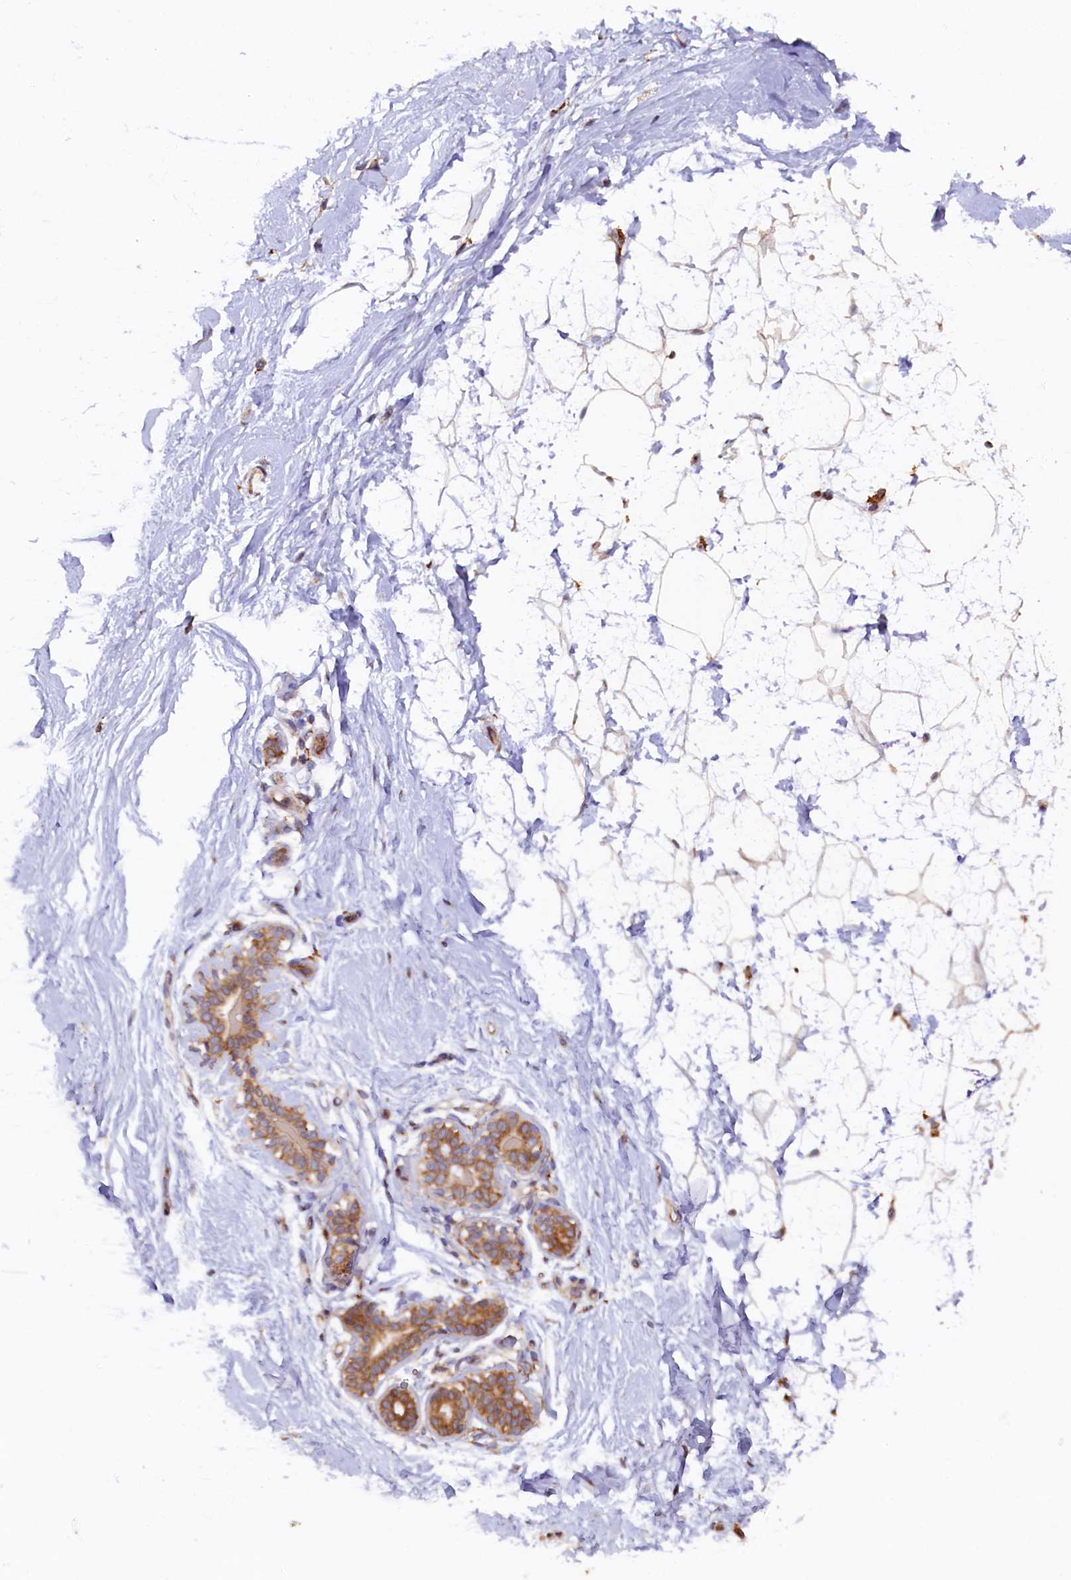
{"staining": {"intensity": "moderate", "quantity": "25%-75%", "location": "cytoplasmic/membranous"}, "tissue": "breast", "cell_type": "Adipocytes", "image_type": "normal", "snomed": [{"axis": "morphology", "description": "Normal tissue, NOS"}, {"axis": "morphology", "description": "Adenoma, NOS"}, {"axis": "topography", "description": "Breast"}], "caption": "Immunohistochemistry staining of benign breast, which displays medium levels of moderate cytoplasmic/membranous staining in about 25%-75% of adipocytes indicating moderate cytoplasmic/membranous protein staining. The staining was performed using DAB (brown) for protein detection and nuclei were counterstained in hematoxylin (blue).", "gene": "STX12", "patient": {"sex": "female", "age": 23}}